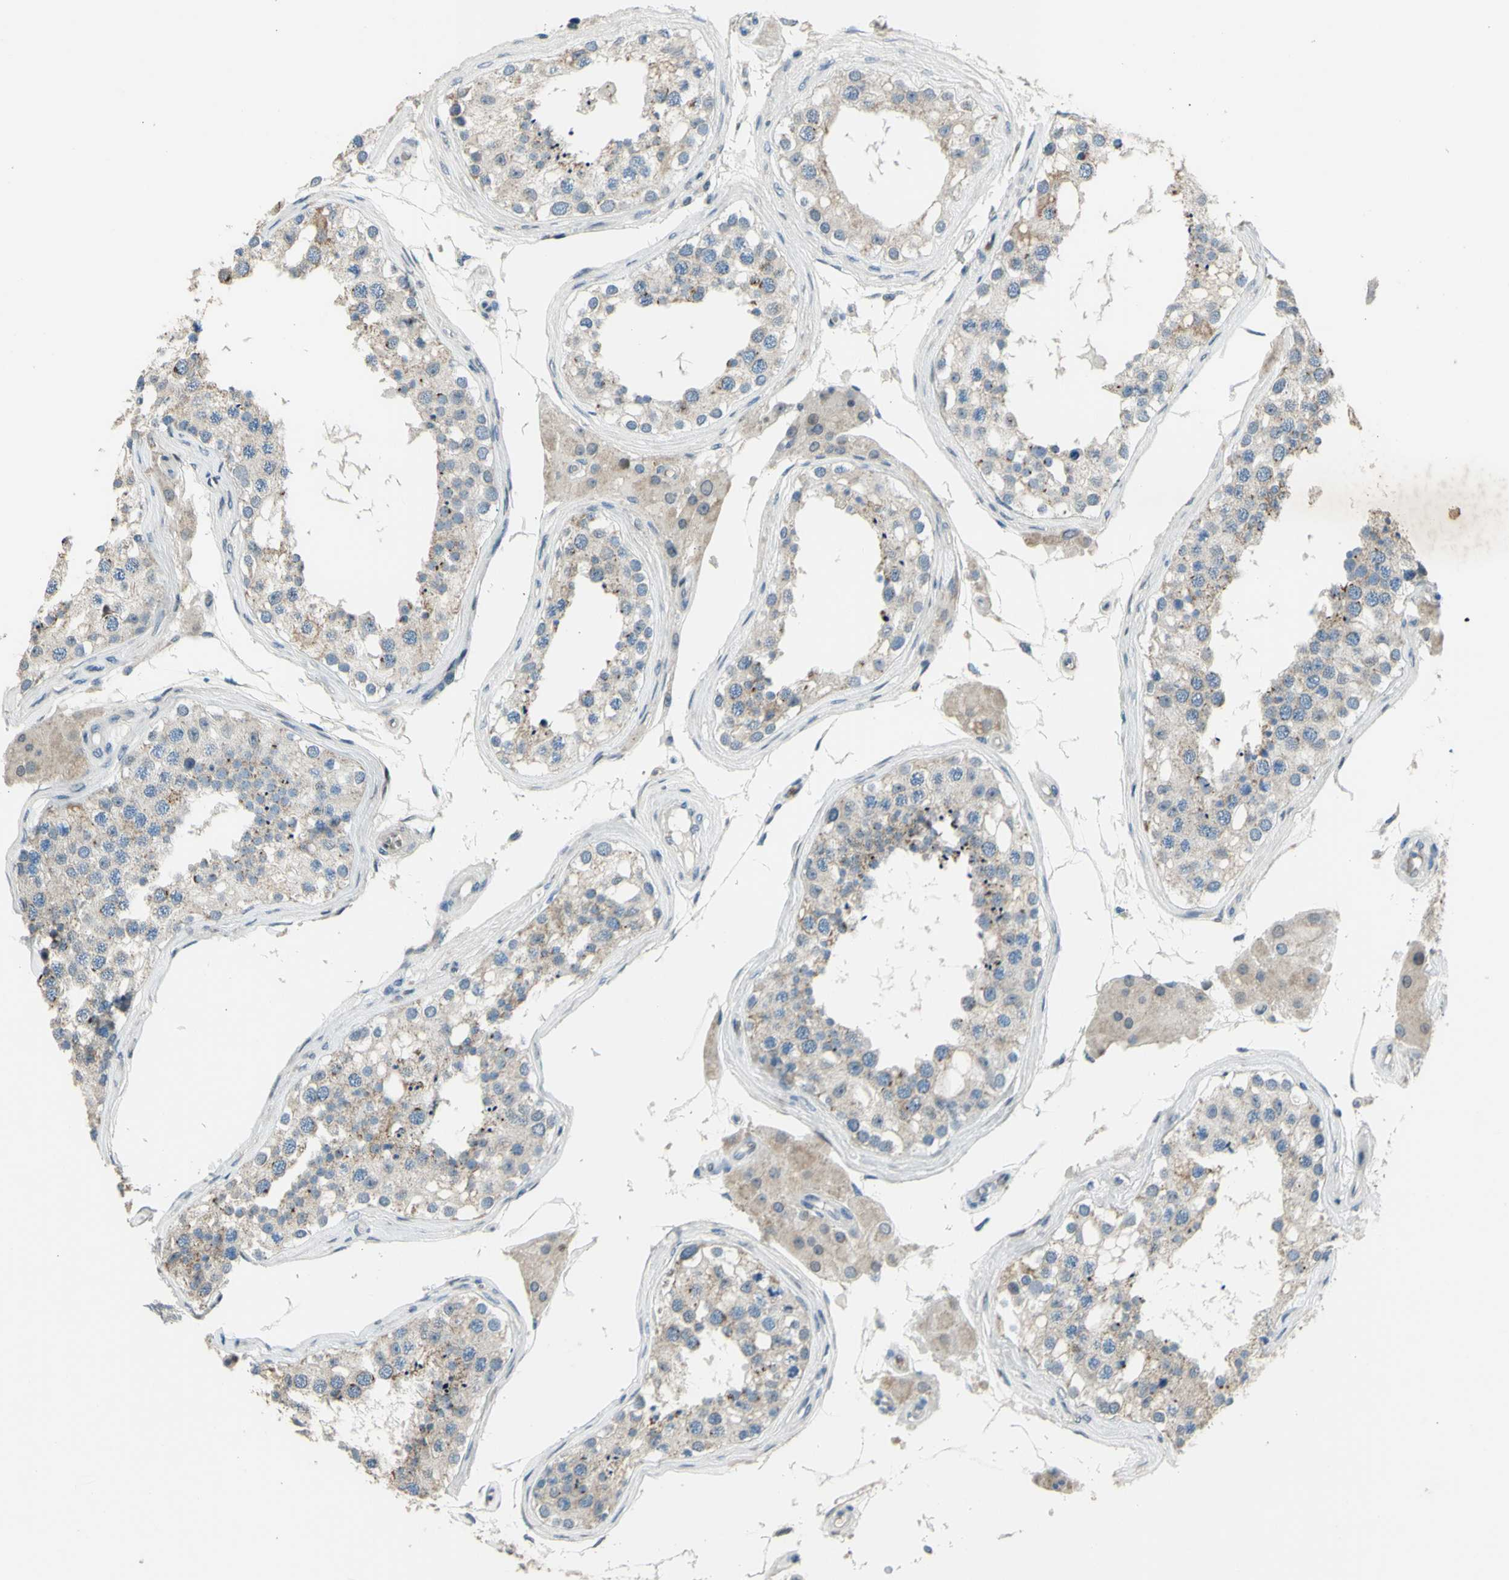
{"staining": {"intensity": "weak", "quantity": "<25%", "location": "cytoplasmic/membranous"}, "tissue": "testis", "cell_type": "Cells in seminiferous ducts", "image_type": "normal", "snomed": [{"axis": "morphology", "description": "Normal tissue, NOS"}, {"axis": "topography", "description": "Testis"}], "caption": "Immunohistochemical staining of benign testis displays no significant expression in cells in seminiferous ducts. The staining was performed using DAB (3,3'-diaminobenzidine) to visualize the protein expression in brown, while the nuclei were stained in blue with hematoxylin (Magnification: 20x).", "gene": "ZNF184", "patient": {"sex": "male", "age": 68}}